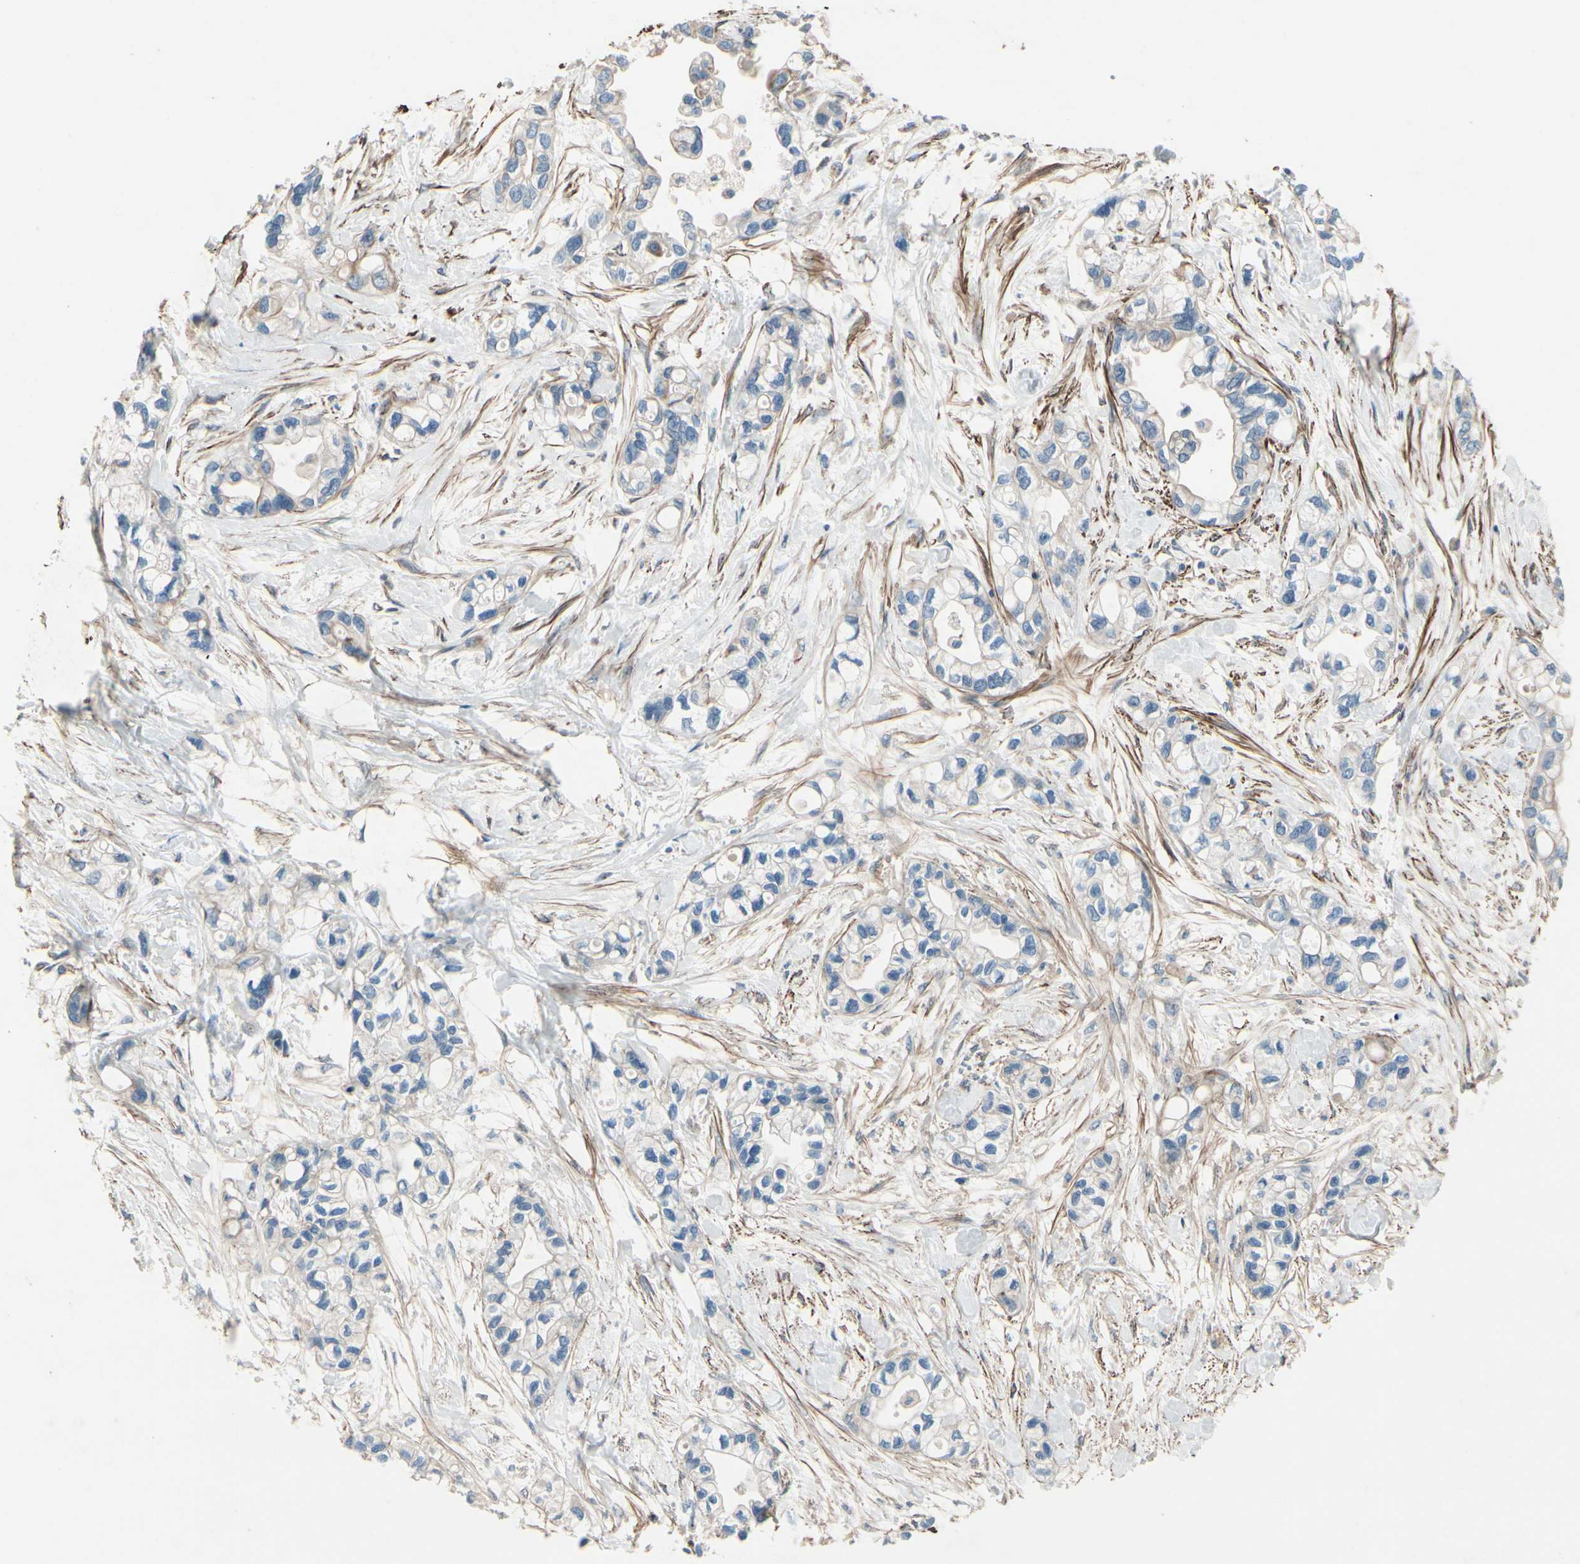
{"staining": {"intensity": "weak", "quantity": "25%-75%", "location": "cytoplasmic/membranous"}, "tissue": "pancreatic cancer", "cell_type": "Tumor cells", "image_type": "cancer", "snomed": [{"axis": "morphology", "description": "Adenocarcinoma, NOS"}, {"axis": "topography", "description": "Pancreas"}], "caption": "Pancreatic cancer (adenocarcinoma) was stained to show a protein in brown. There is low levels of weak cytoplasmic/membranous positivity in approximately 25%-75% of tumor cells.", "gene": "TPM1", "patient": {"sex": "female", "age": 77}}